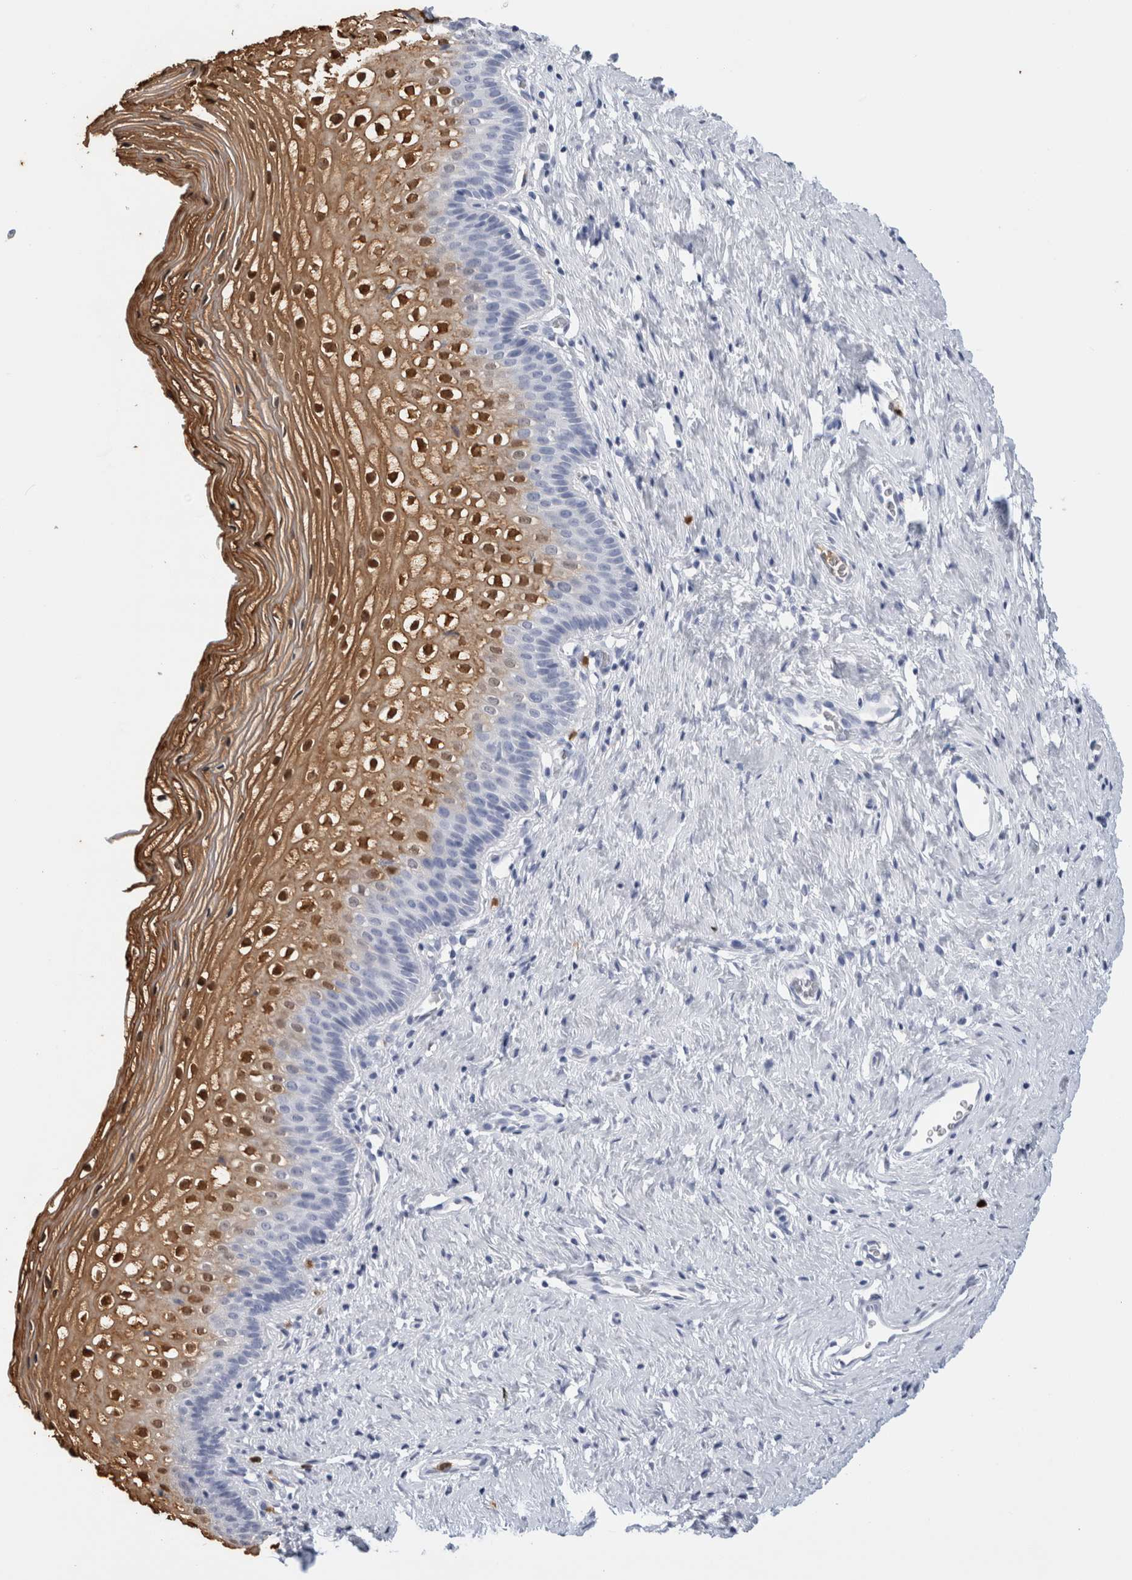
{"staining": {"intensity": "negative", "quantity": "none", "location": "none"}, "tissue": "cervix", "cell_type": "Glandular cells", "image_type": "normal", "snomed": [{"axis": "morphology", "description": "Normal tissue, NOS"}, {"axis": "topography", "description": "Cervix"}], "caption": "Micrograph shows no significant protein expression in glandular cells of unremarkable cervix. Brightfield microscopy of immunohistochemistry (IHC) stained with DAB (3,3'-diaminobenzidine) (brown) and hematoxylin (blue), captured at high magnification.", "gene": "S100A8", "patient": {"sex": "female", "age": 27}}